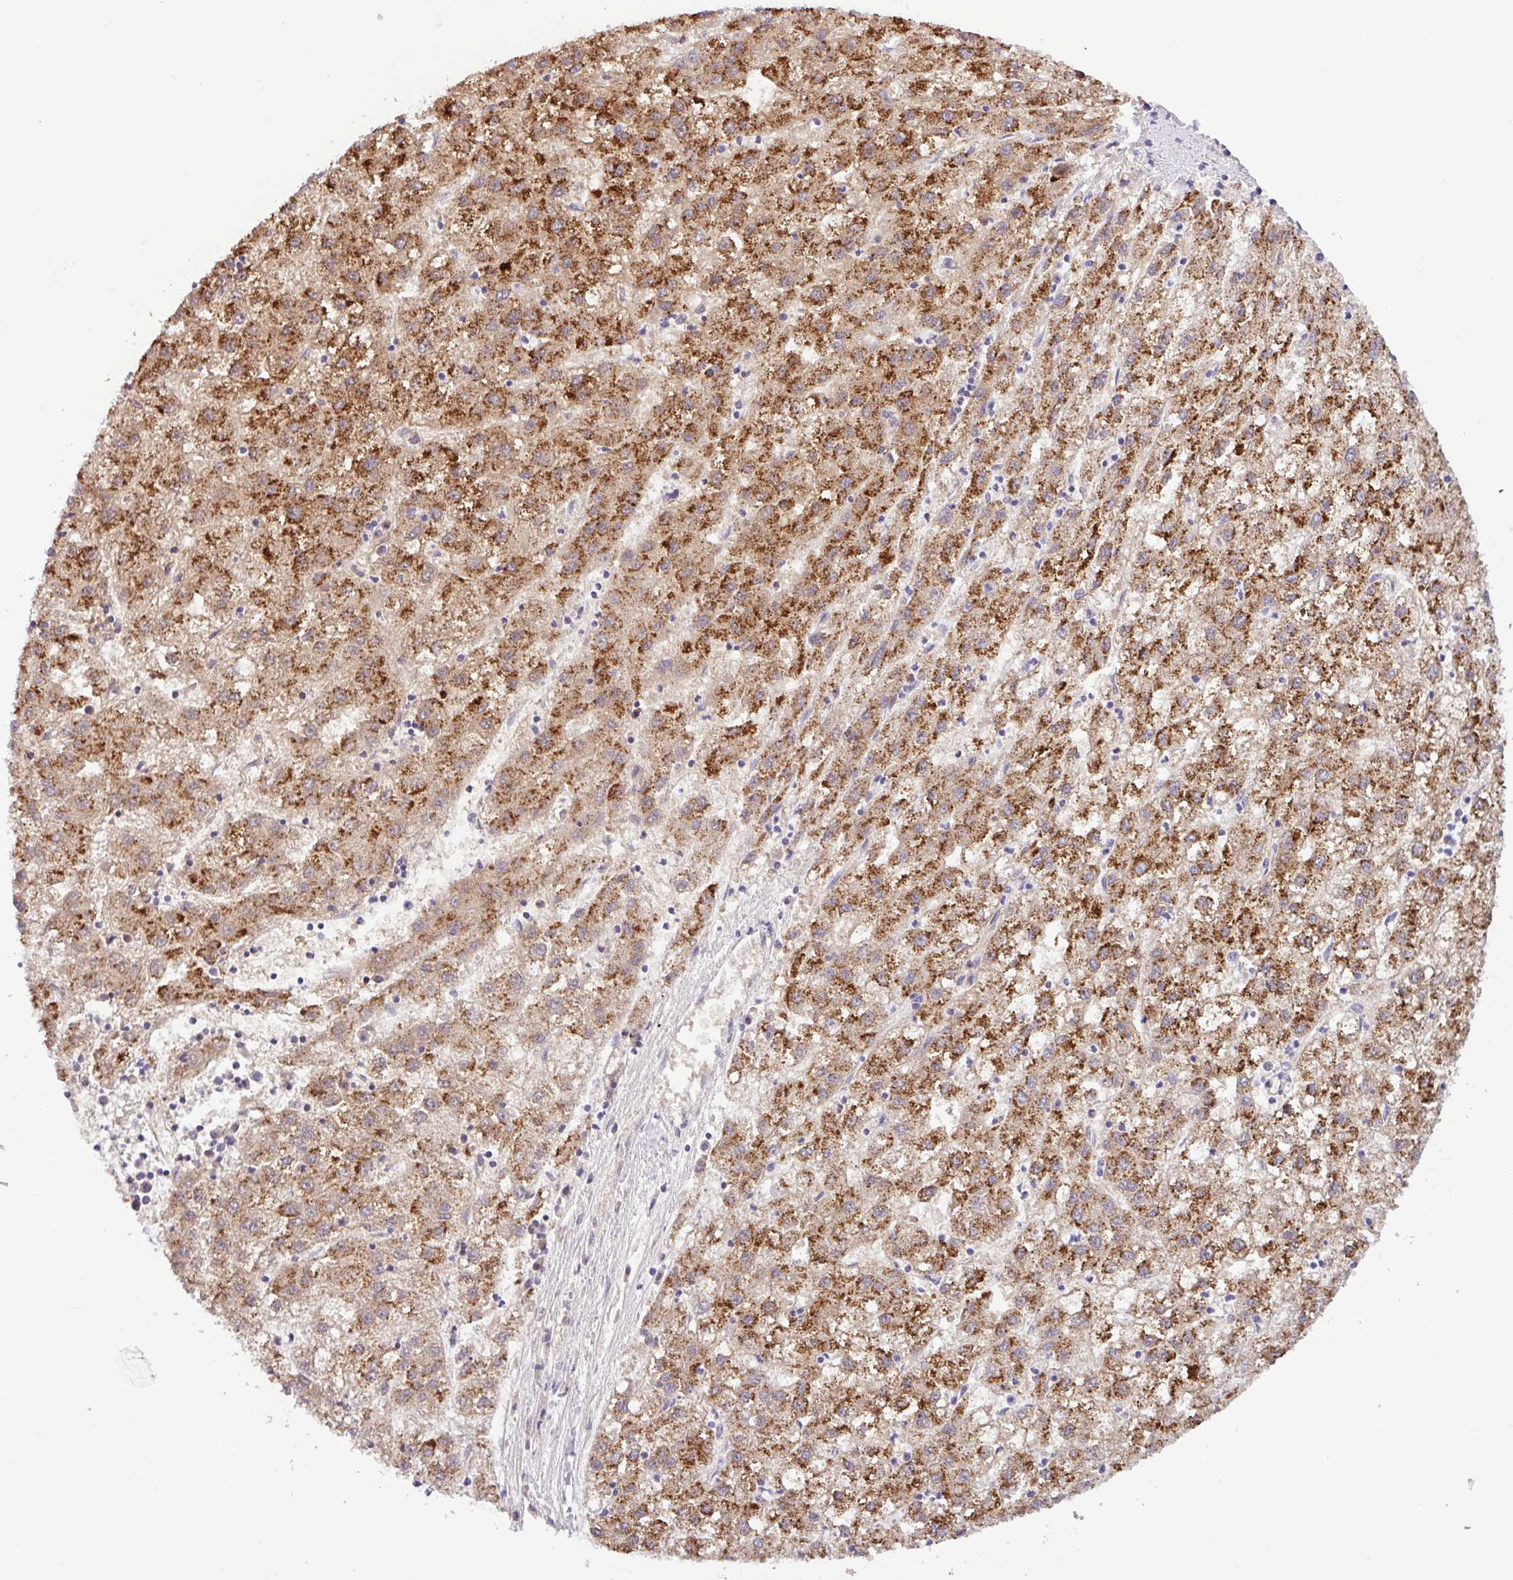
{"staining": {"intensity": "strong", "quantity": ">75%", "location": "cytoplasmic/membranous"}, "tissue": "liver cancer", "cell_type": "Tumor cells", "image_type": "cancer", "snomed": [{"axis": "morphology", "description": "Carcinoma, Hepatocellular, NOS"}, {"axis": "topography", "description": "Liver"}], "caption": "Immunohistochemical staining of liver cancer demonstrates high levels of strong cytoplasmic/membranous protein expression in approximately >75% of tumor cells.", "gene": "TONSL", "patient": {"sex": "male", "age": 72}}